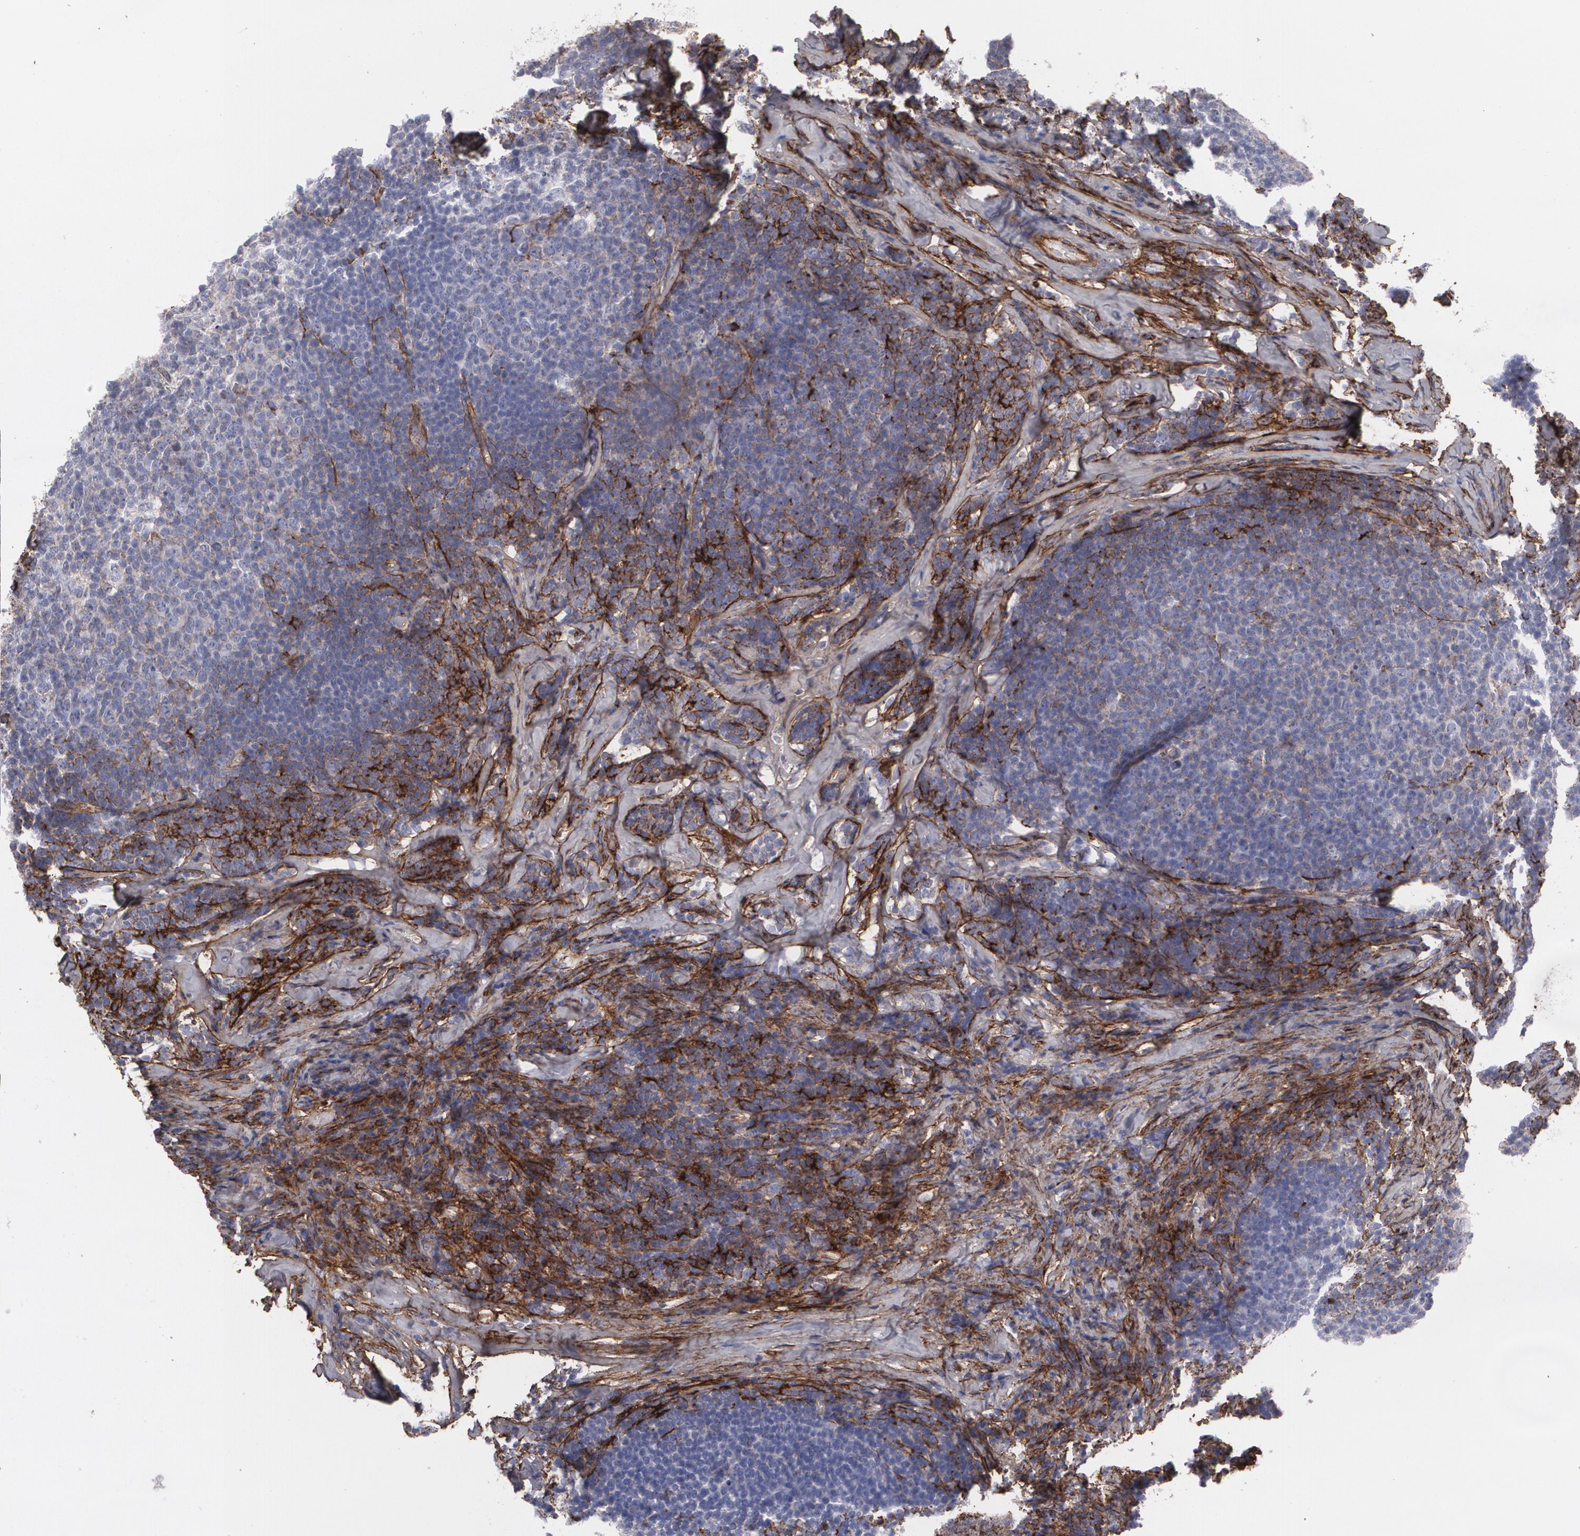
{"staining": {"intensity": "weak", "quantity": "<25%", "location": "cytoplasmic/membranous"}, "tissue": "lymphoma", "cell_type": "Tumor cells", "image_type": "cancer", "snomed": [{"axis": "morphology", "description": "Malignant lymphoma, non-Hodgkin's type, Low grade"}, {"axis": "topography", "description": "Lymph node"}], "caption": "Immunohistochemical staining of human low-grade malignant lymphoma, non-Hodgkin's type exhibits no significant expression in tumor cells.", "gene": "FBLN1", "patient": {"sex": "male", "age": 74}}